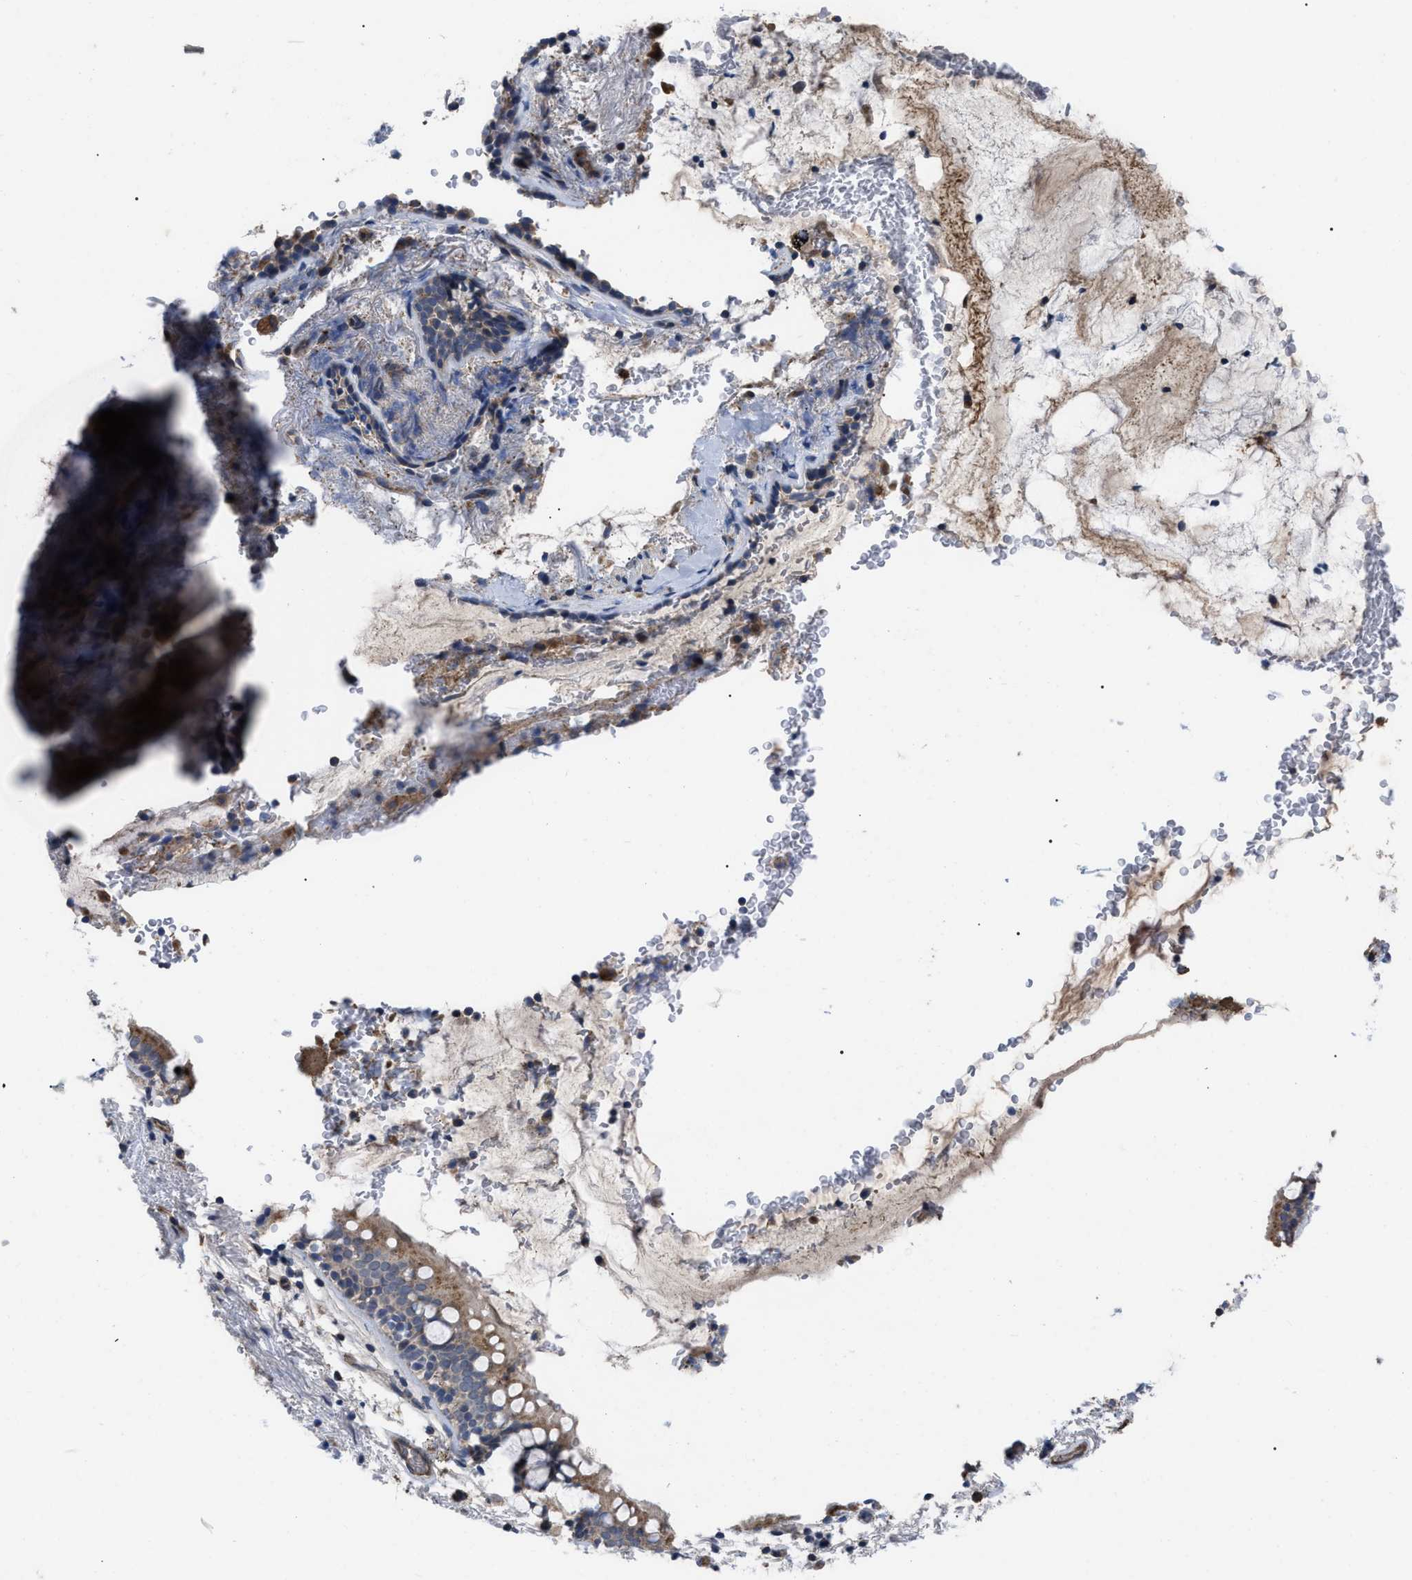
{"staining": {"intensity": "moderate", "quantity": ">75%", "location": "cytoplasmic/membranous"}, "tissue": "bronchus", "cell_type": "Respiratory epithelial cells", "image_type": "normal", "snomed": [{"axis": "morphology", "description": "Normal tissue, NOS"}, {"axis": "morphology", "description": "Inflammation, NOS"}, {"axis": "topography", "description": "Cartilage tissue"}, {"axis": "topography", "description": "Bronchus"}], "caption": "Immunohistochemical staining of unremarkable bronchus demonstrates moderate cytoplasmic/membranous protein expression in about >75% of respiratory epithelial cells. (Stains: DAB in brown, nuclei in blue, Microscopy: brightfield microscopy at high magnification).", "gene": "FAM171A2", "patient": {"sex": "male", "age": 77}}